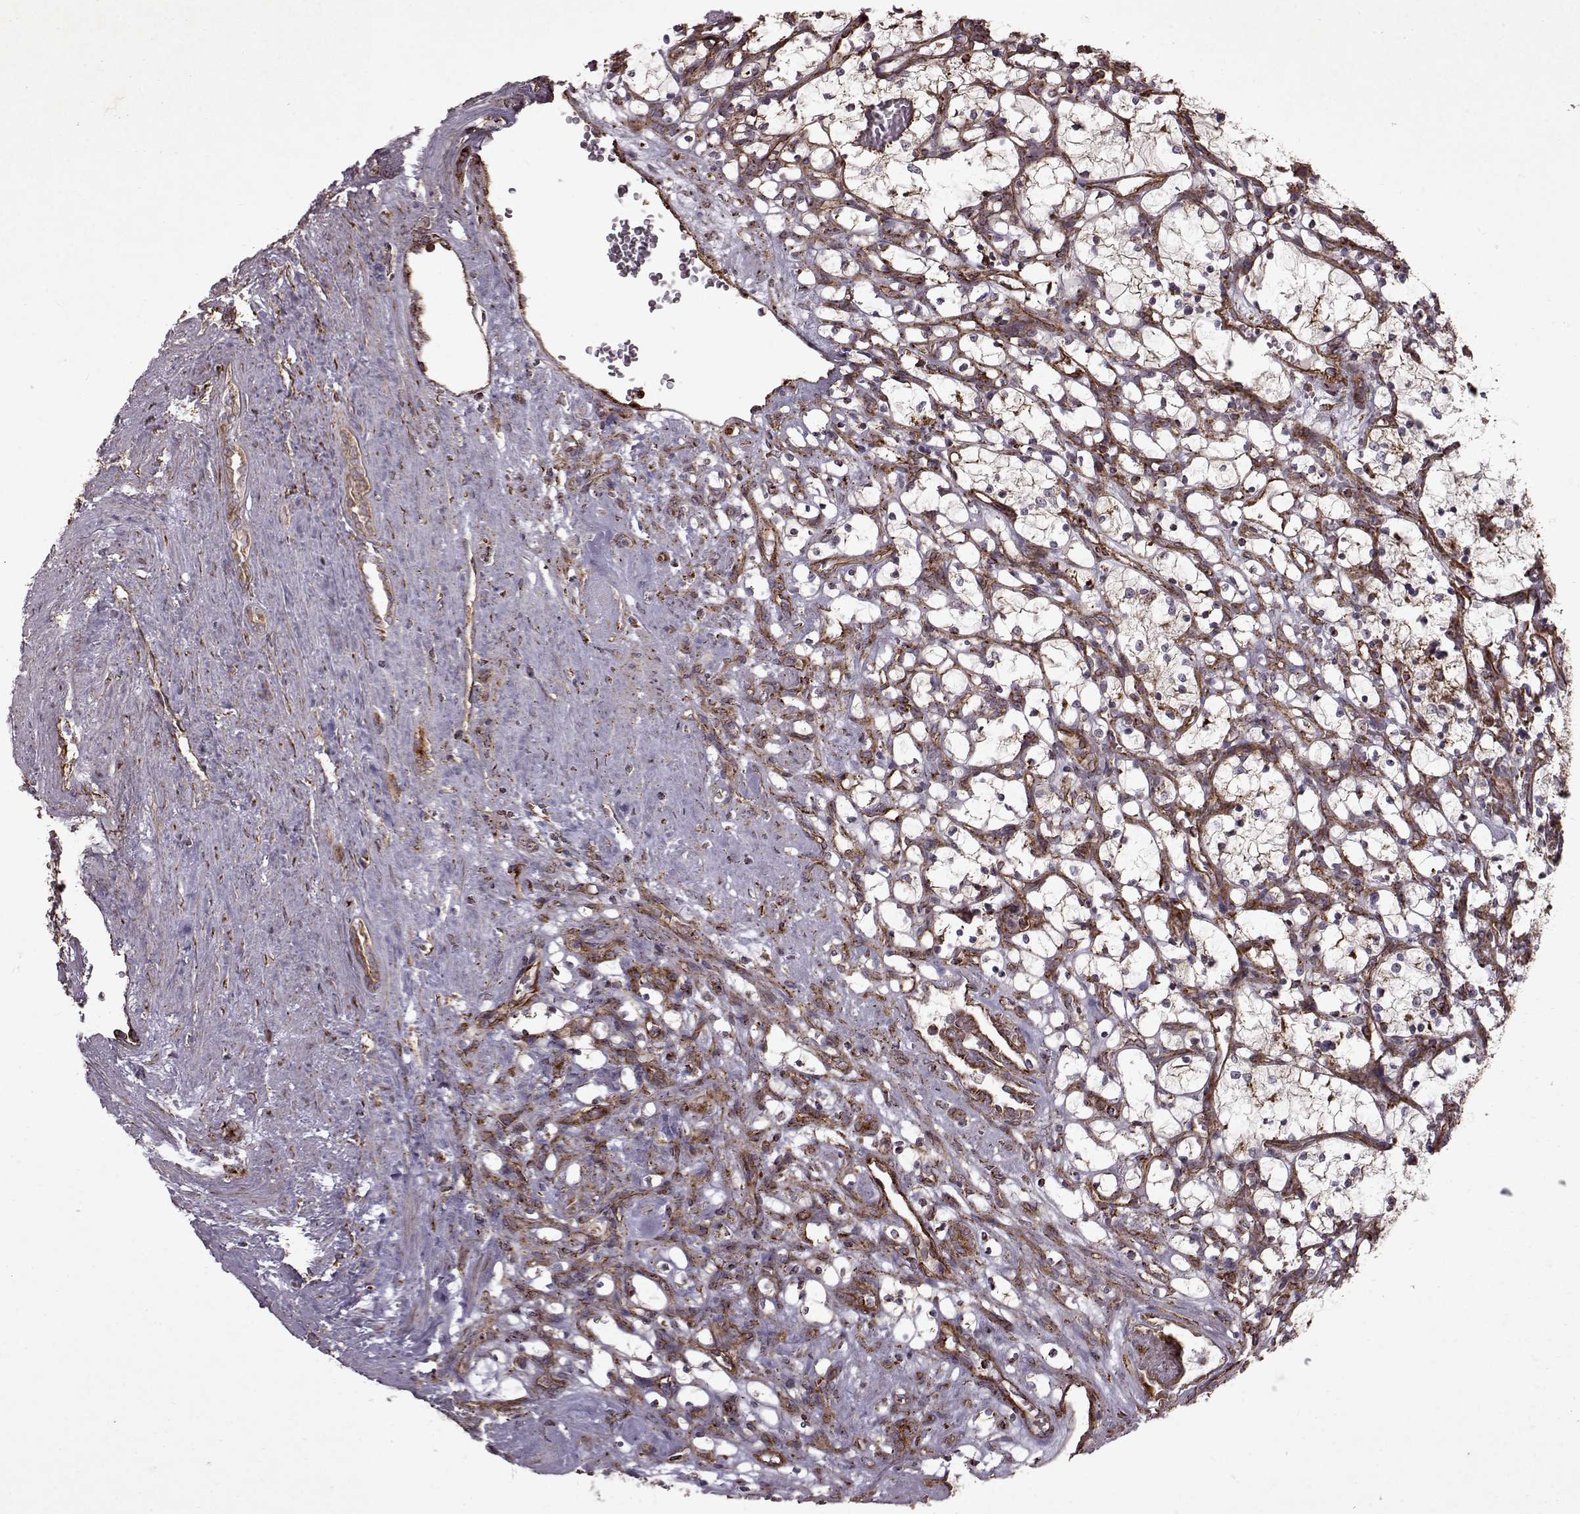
{"staining": {"intensity": "weak", "quantity": "25%-75%", "location": "cytoplasmic/membranous"}, "tissue": "renal cancer", "cell_type": "Tumor cells", "image_type": "cancer", "snomed": [{"axis": "morphology", "description": "Adenocarcinoma, NOS"}, {"axis": "topography", "description": "Kidney"}], "caption": "Immunohistochemistry staining of renal cancer (adenocarcinoma), which shows low levels of weak cytoplasmic/membranous staining in approximately 25%-75% of tumor cells indicating weak cytoplasmic/membranous protein expression. The staining was performed using DAB (3,3'-diaminobenzidine) (brown) for protein detection and nuclei were counterstained in hematoxylin (blue).", "gene": "FXN", "patient": {"sex": "female", "age": 69}}